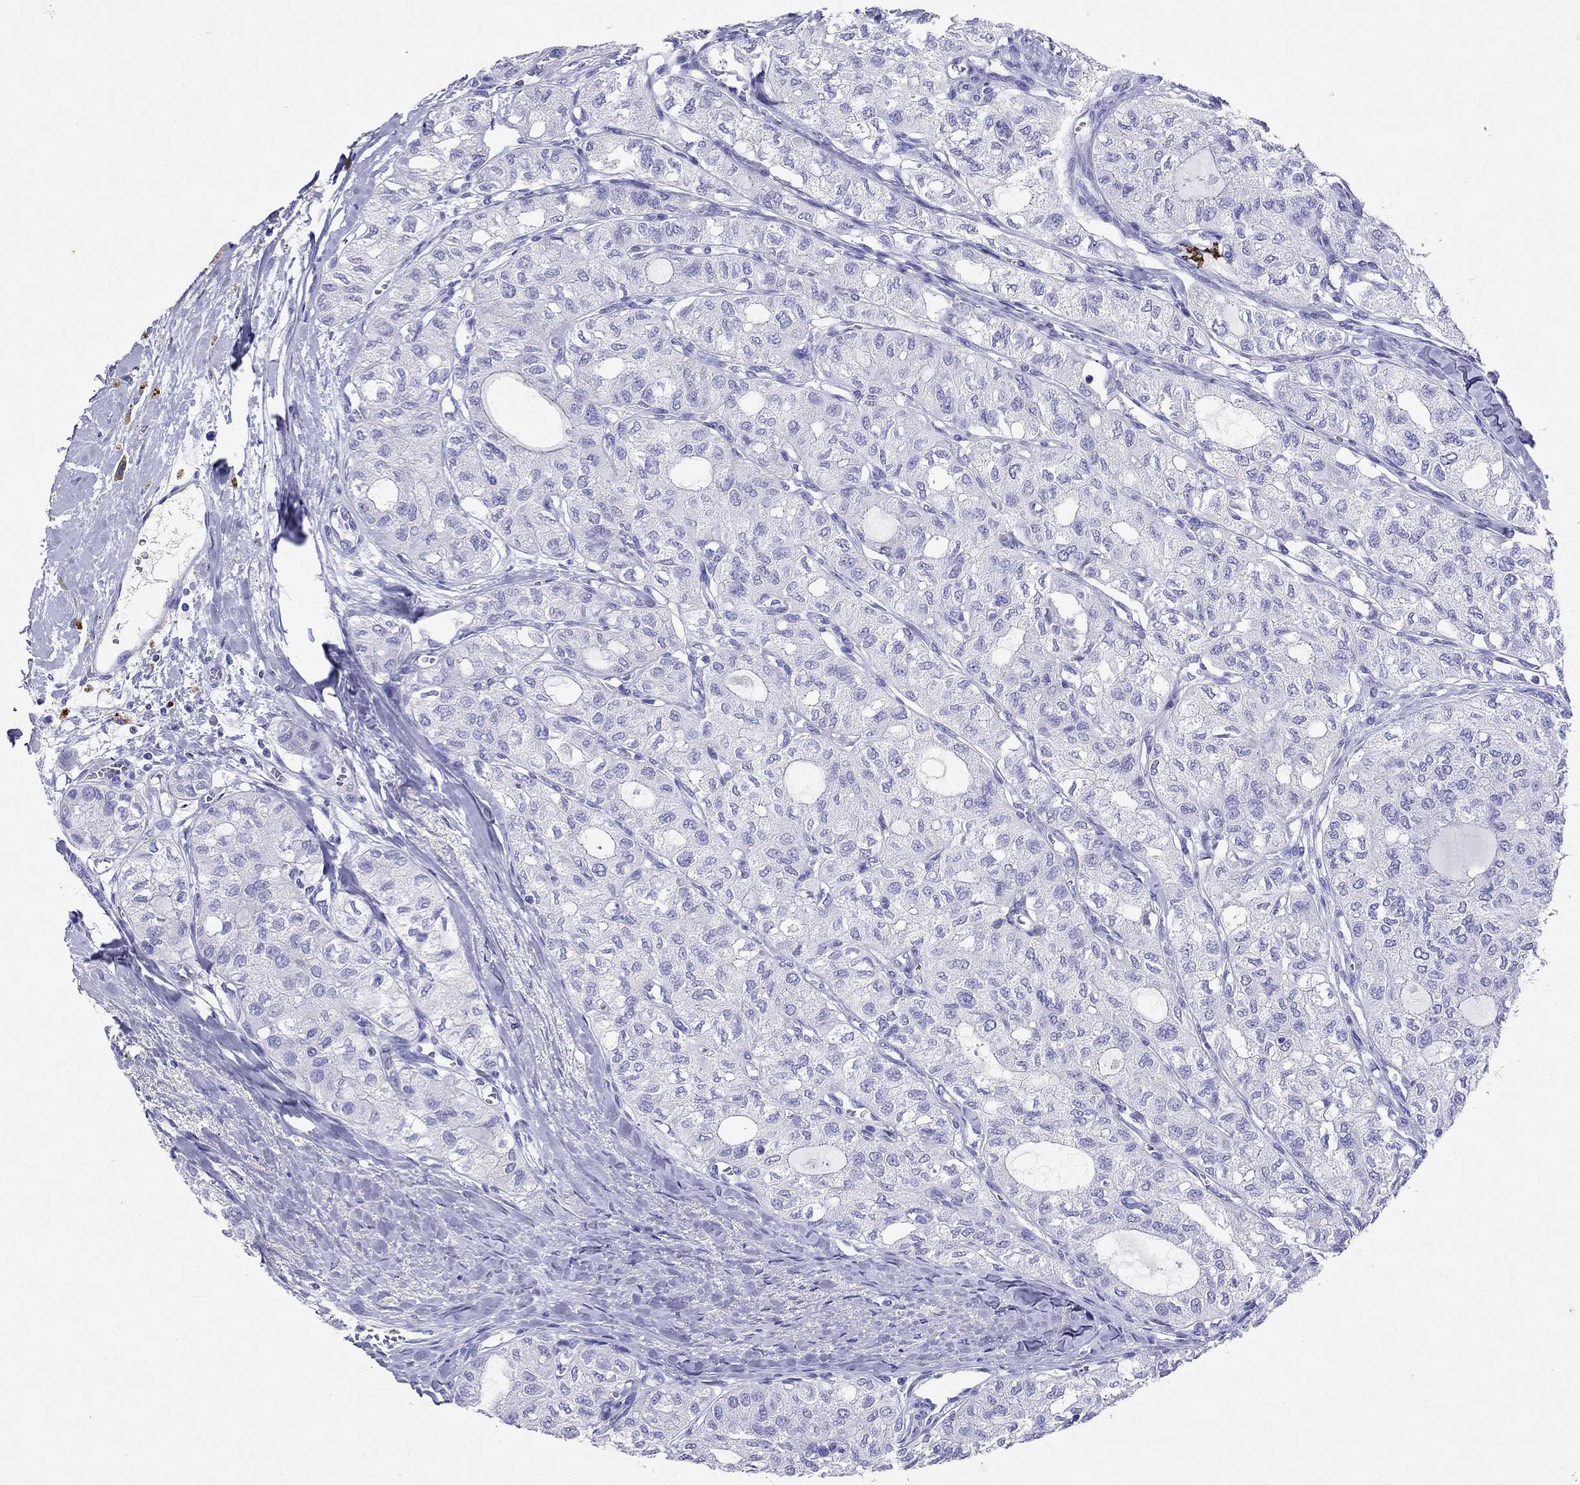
{"staining": {"intensity": "negative", "quantity": "none", "location": "none"}, "tissue": "thyroid cancer", "cell_type": "Tumor cells", "image_type": "cancer", "snomed": [{"axis": "morphology", "description": "Follicular adenoma carcinoma, NOS"}, {"axis": "topography", "description": "Thyroid gland"}], "caption": "Immunohistochemical staining of thyroid cancer (follicular adenoma carcinoma) demonstrates no significant expression in tumor cells.", "gene": "ARMC12", "patient": {"sex": "male", "age": 75}}